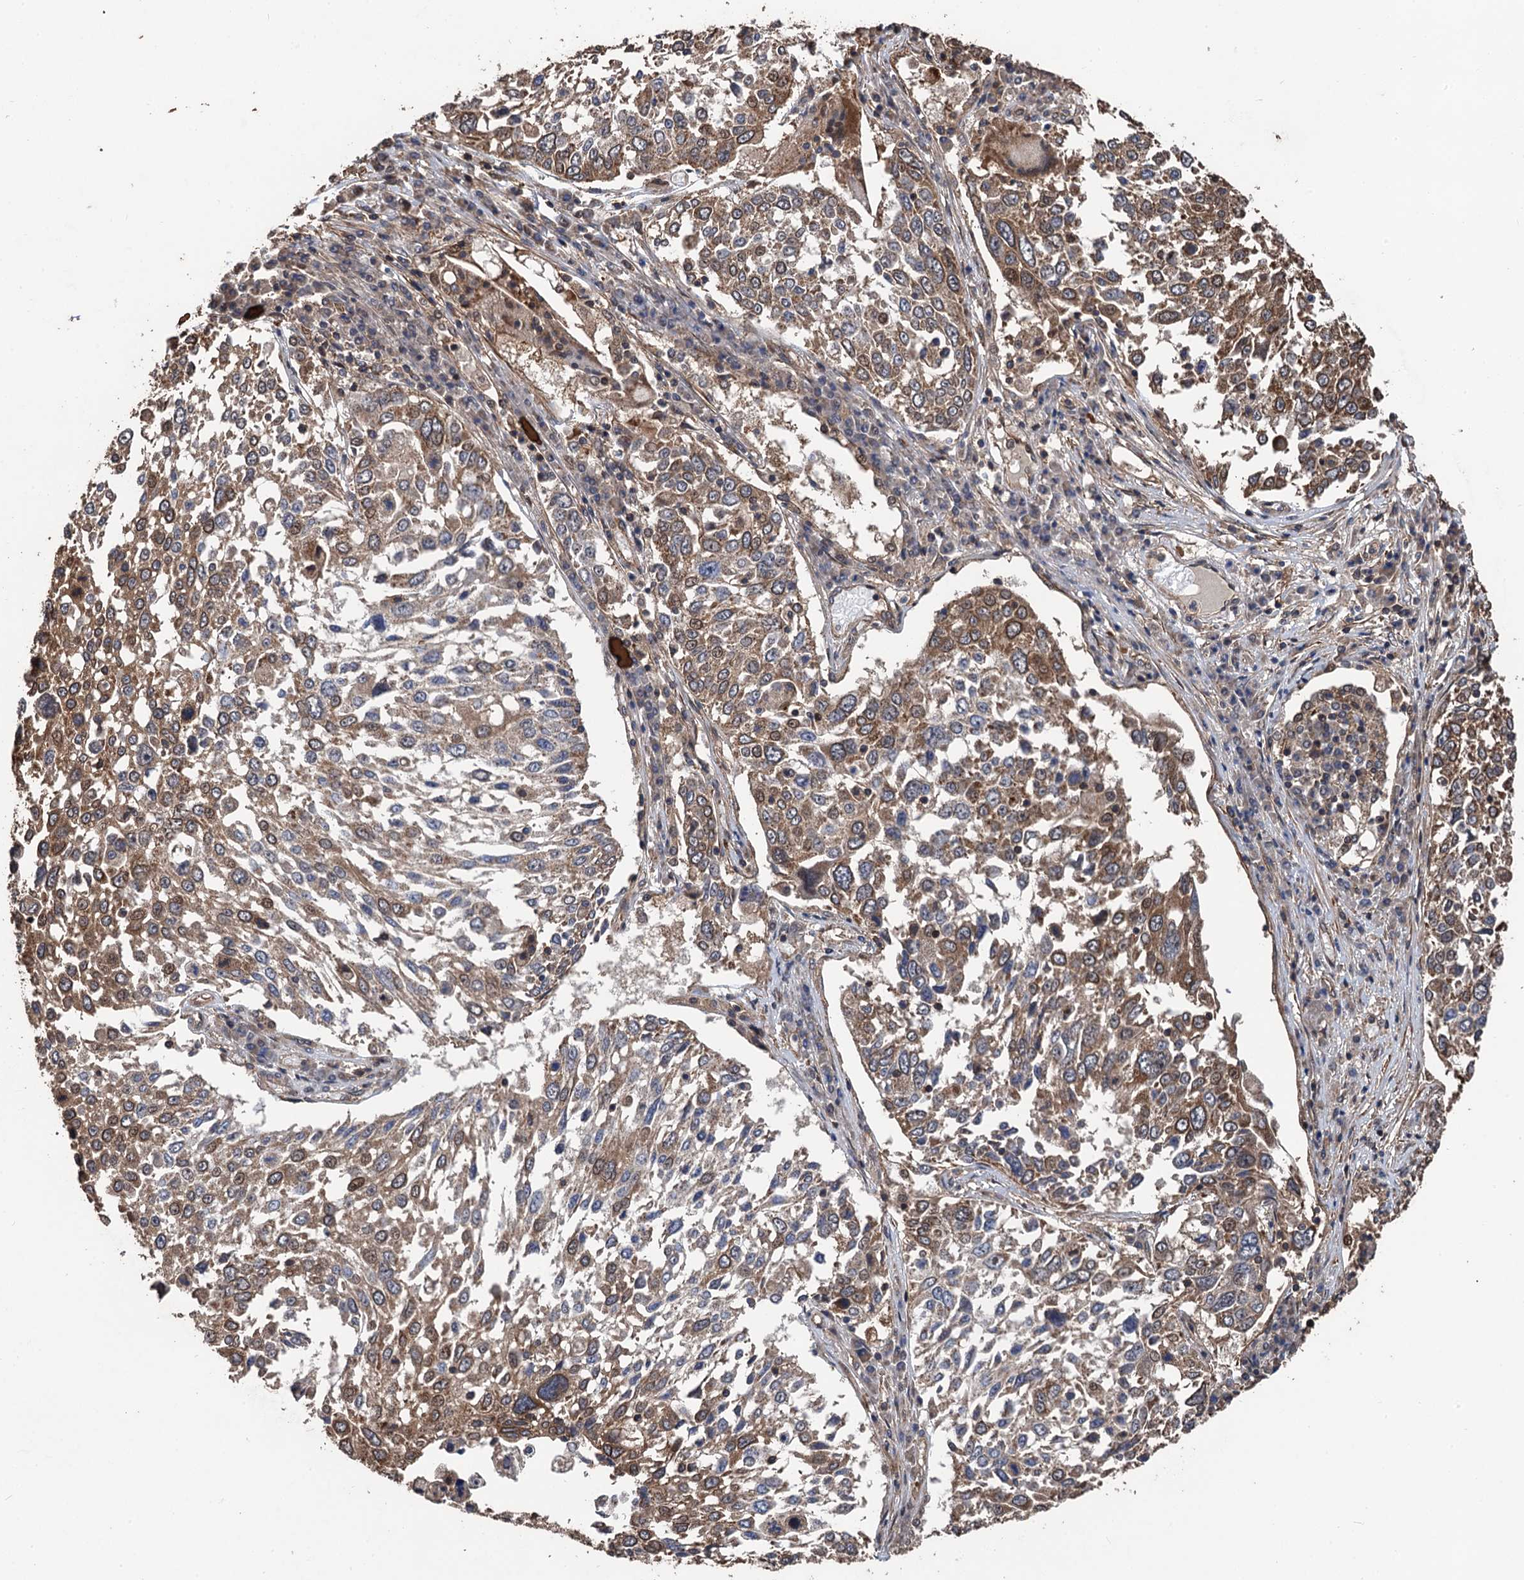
{"staining": {"intensity": "moderate", "quantity": ">75%", "location": "cytoplasmic/membranous"}, "tissue": "lung cancer", "cell_type": "Tumor cells", "image_type": "cancer", "snomed": [{"axis": "morphology", "description": "Squamous cell carcinoma, NOS"}, {"axis": "topography", "description": "Lung"}], "caption": "Immunohistochemical staining of lung cancer (squamous cell carcinoma) exhibits moderate cytoplasmic/membranous protein staining in about >75% of tumor cells.", "gene": "PPP4R1", "patient": {"sex": "male", "age": 65}}